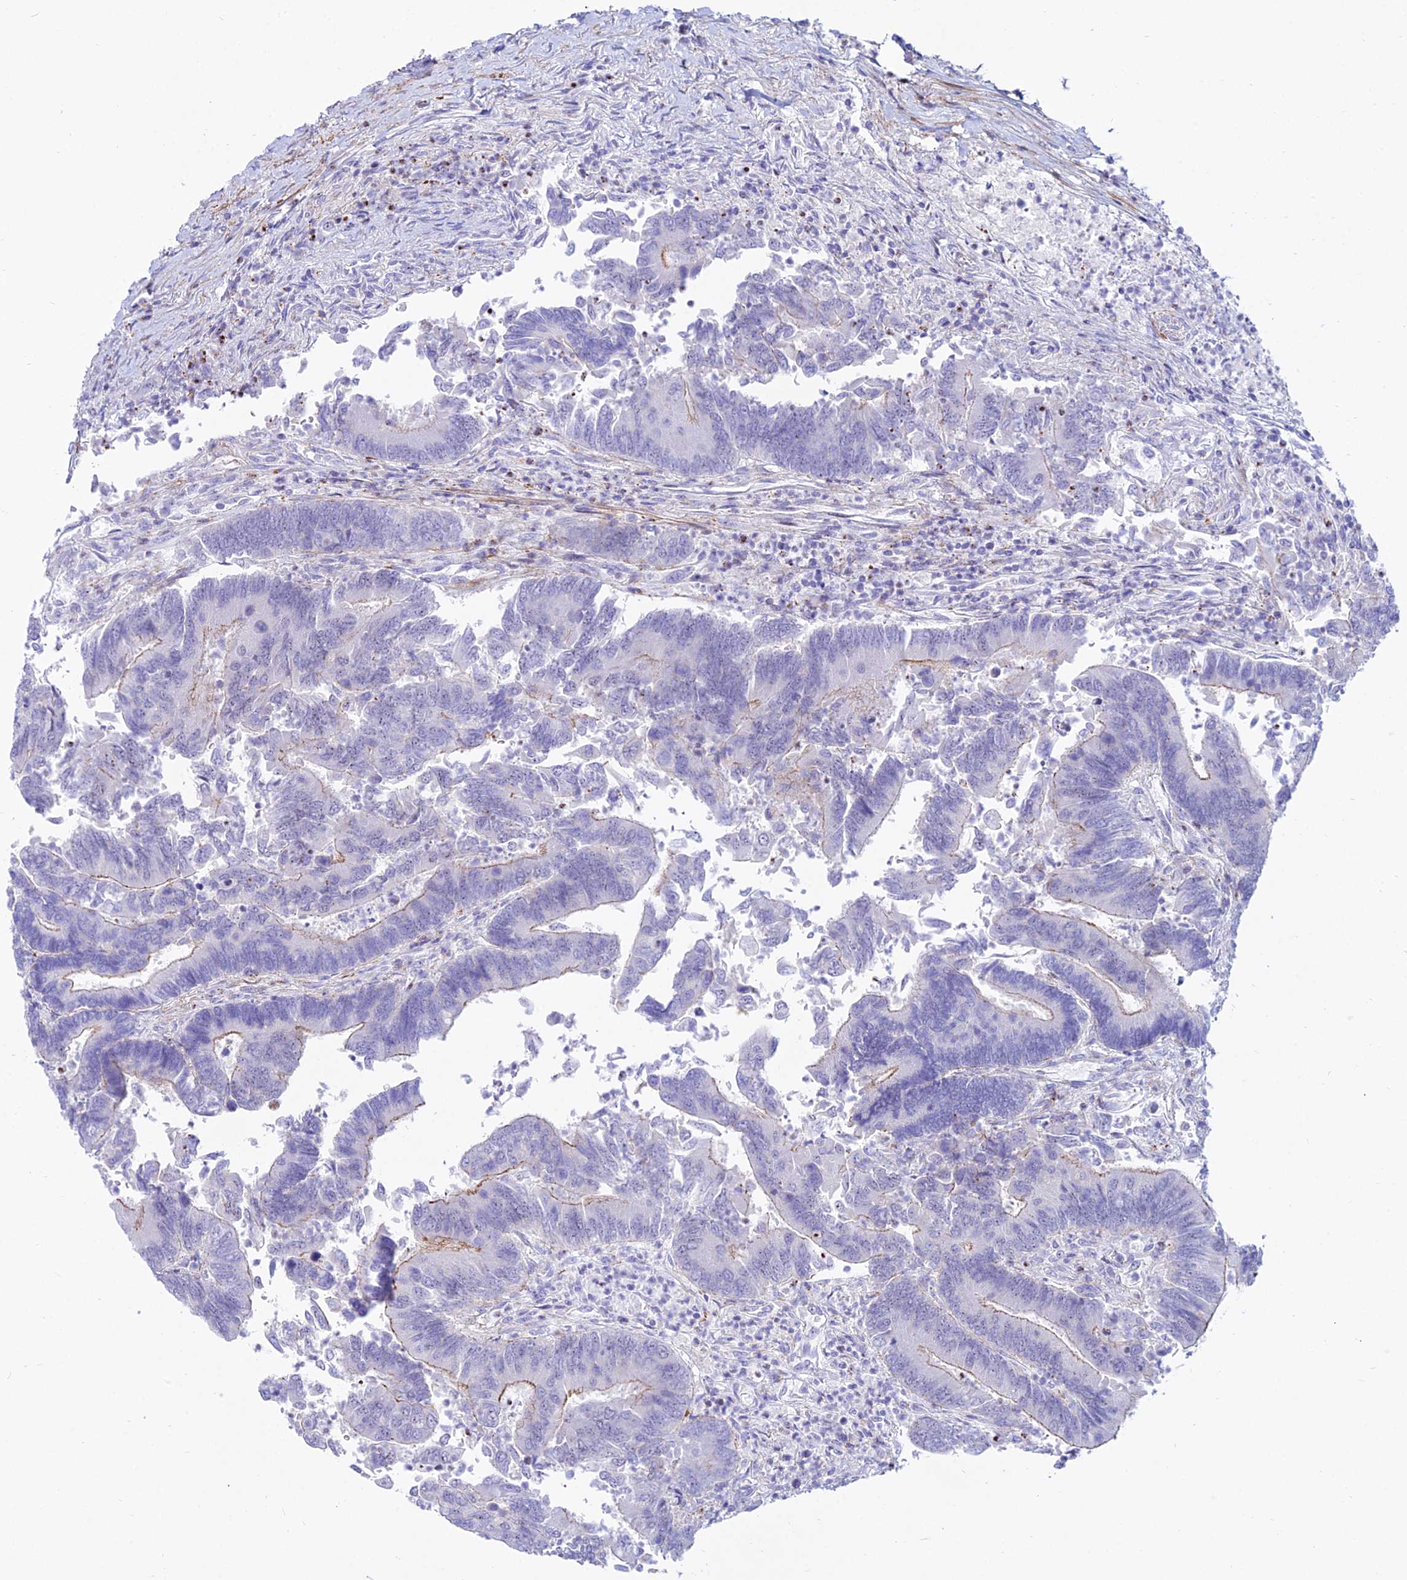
{"staining": {"intensity": "negative", "quantity": "none", "location": "none"}, "tissue": "colorectal cancer", "cell_type": "Tumor cells", "image_type": "cancer", "snomed": [{"axis": "morphology", "description": "Adenocarcinoma, NOS"}, {"axis": "topography", "description": "Colon"}], "caption": "This is an immunohistochemistry micrograph of human colorectal adenocarcinoma. There is no positivity in tumor cells.", "gene": "DLX1", "patient": {"sex": "female", "age": 67}}